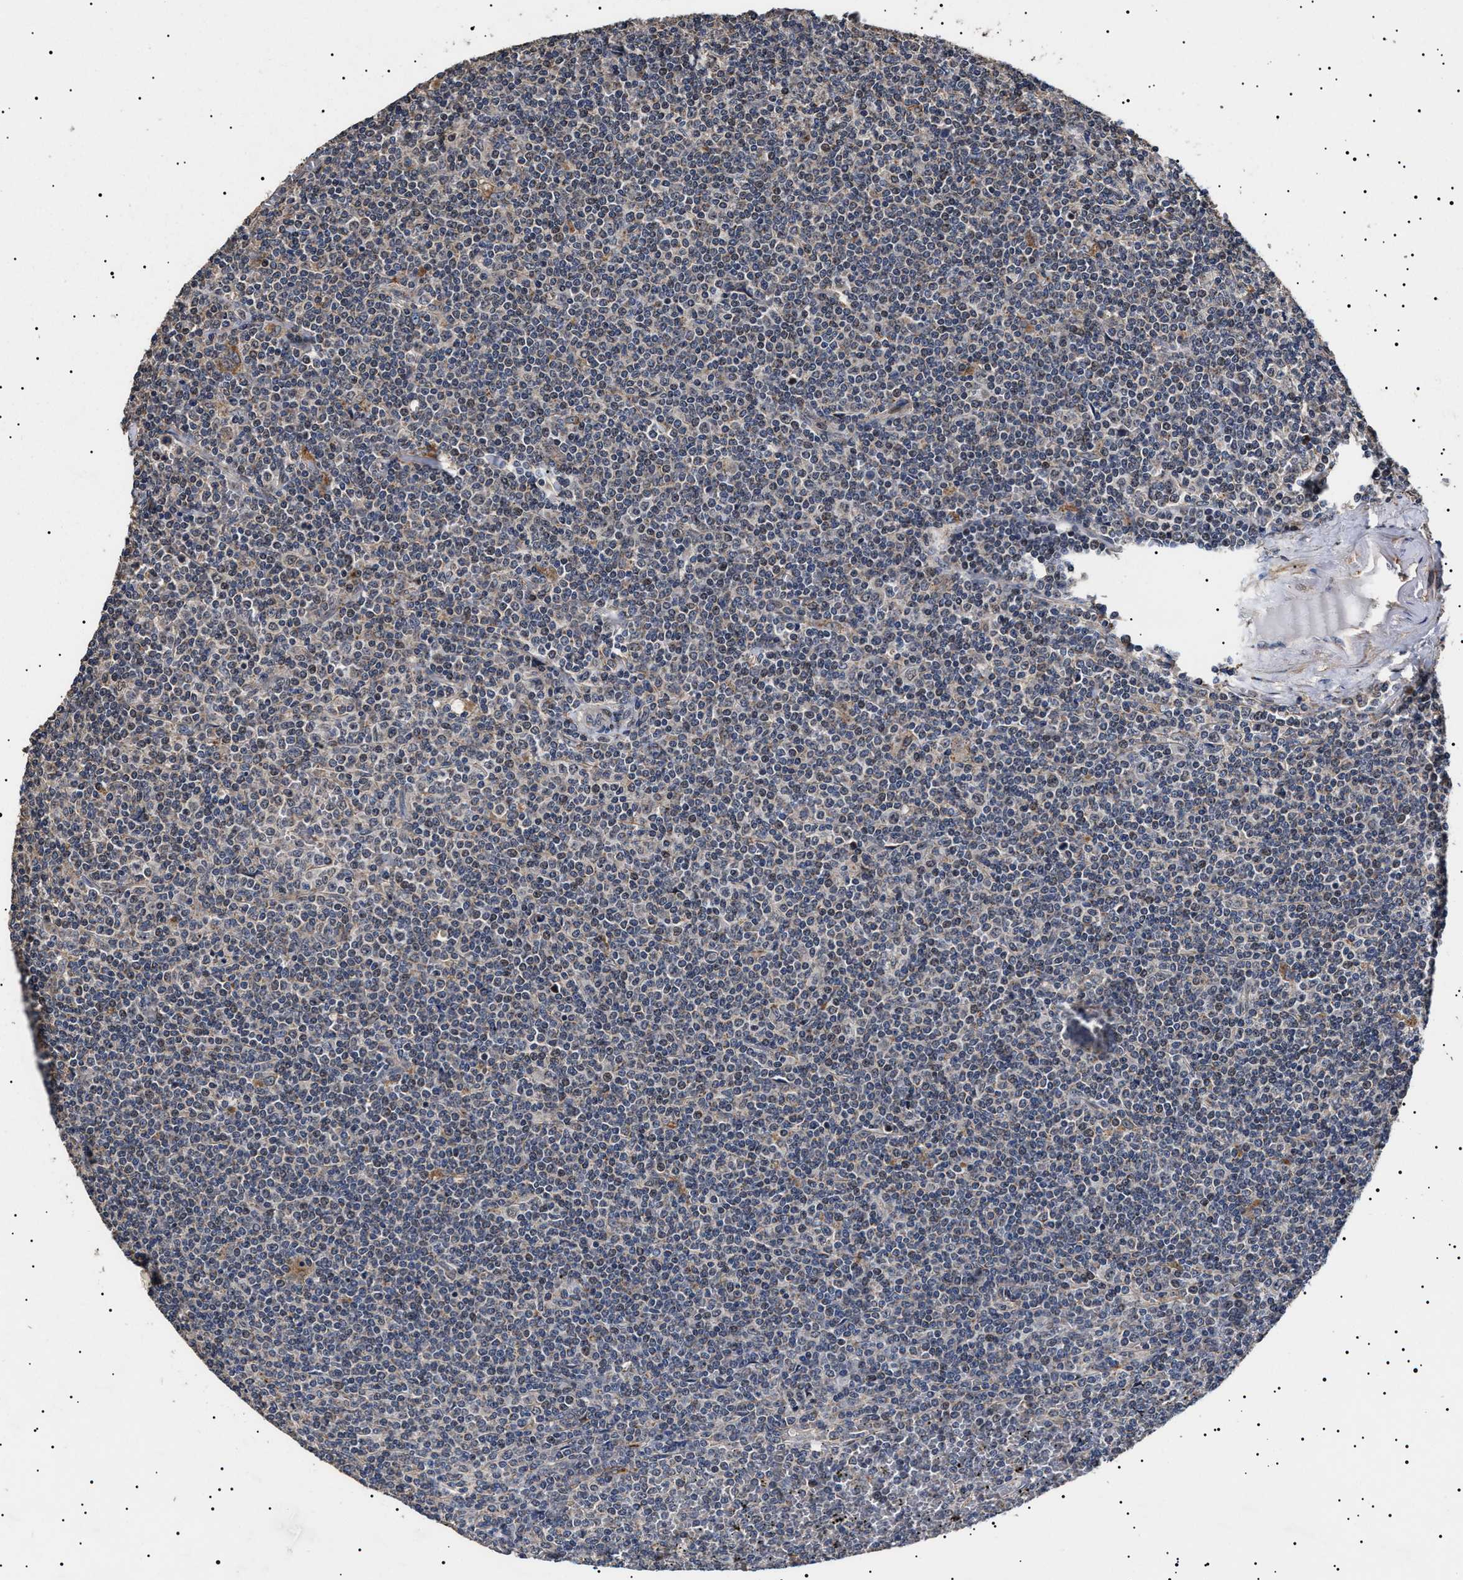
{"staining": {"intensity": "weak", "quantity": "<25%", "location": "cytoplasmic/membranous"}, "tissue": "lymphoma", "cell_type": "Tumor cells", "image_type": "cancer", "snomed": [{"axis": "morphology", "description": "Malignant lymphoma, non-Hodgkin's type, Low grade"}, {"axis": "topography", "description": "Spleen"}], "caption": "DAB immunohistochemical staining of malignant lymphoma, non-Hodgkin's type (low-grade) reveals no significant positivity in tumor cells.", "gene": "RAB34", "patient": {"sex": "female", "age": 19}}